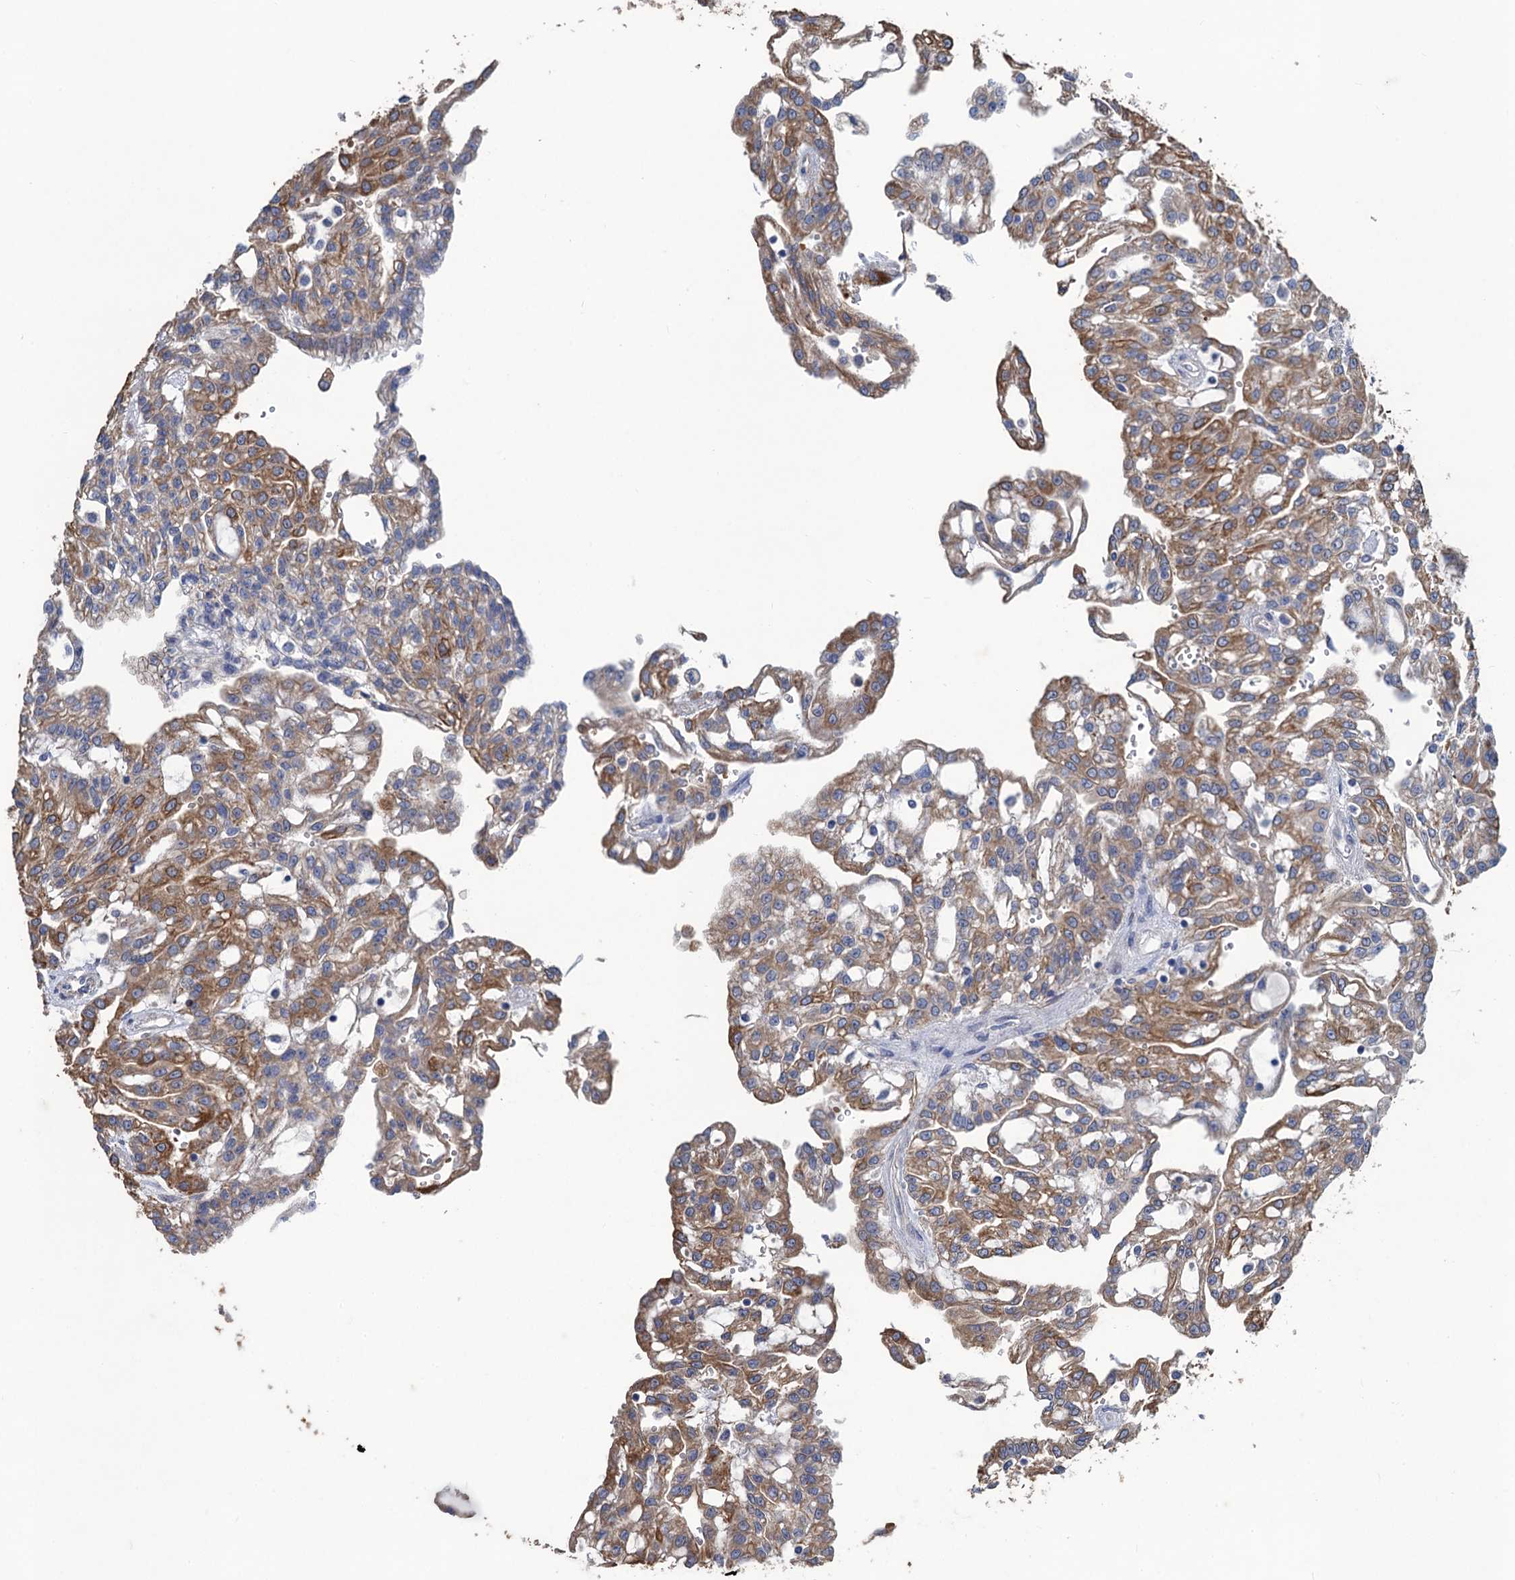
{"staining": {"intensity": "moderate", "quantity": ">75%", "location": "cytoplasmic/membranous"}, "tissue": "renal cancer", "cell_type": "Tumor cells", "image_type": "cancer", "snomed": [{"axis": "morphology", "description": "Adenocarcinoma, NOS"}, {"axis": "topography", "description": "Kidney"}], "caption": "There is medium levels of moderate cytoplasmic/membranous expression in tumor cells of renal cancer, as demonstrated by immunohistochemical staining (brown color).", "gene": "SMCO3", "patient": {"sex": "male", "age": 63}}